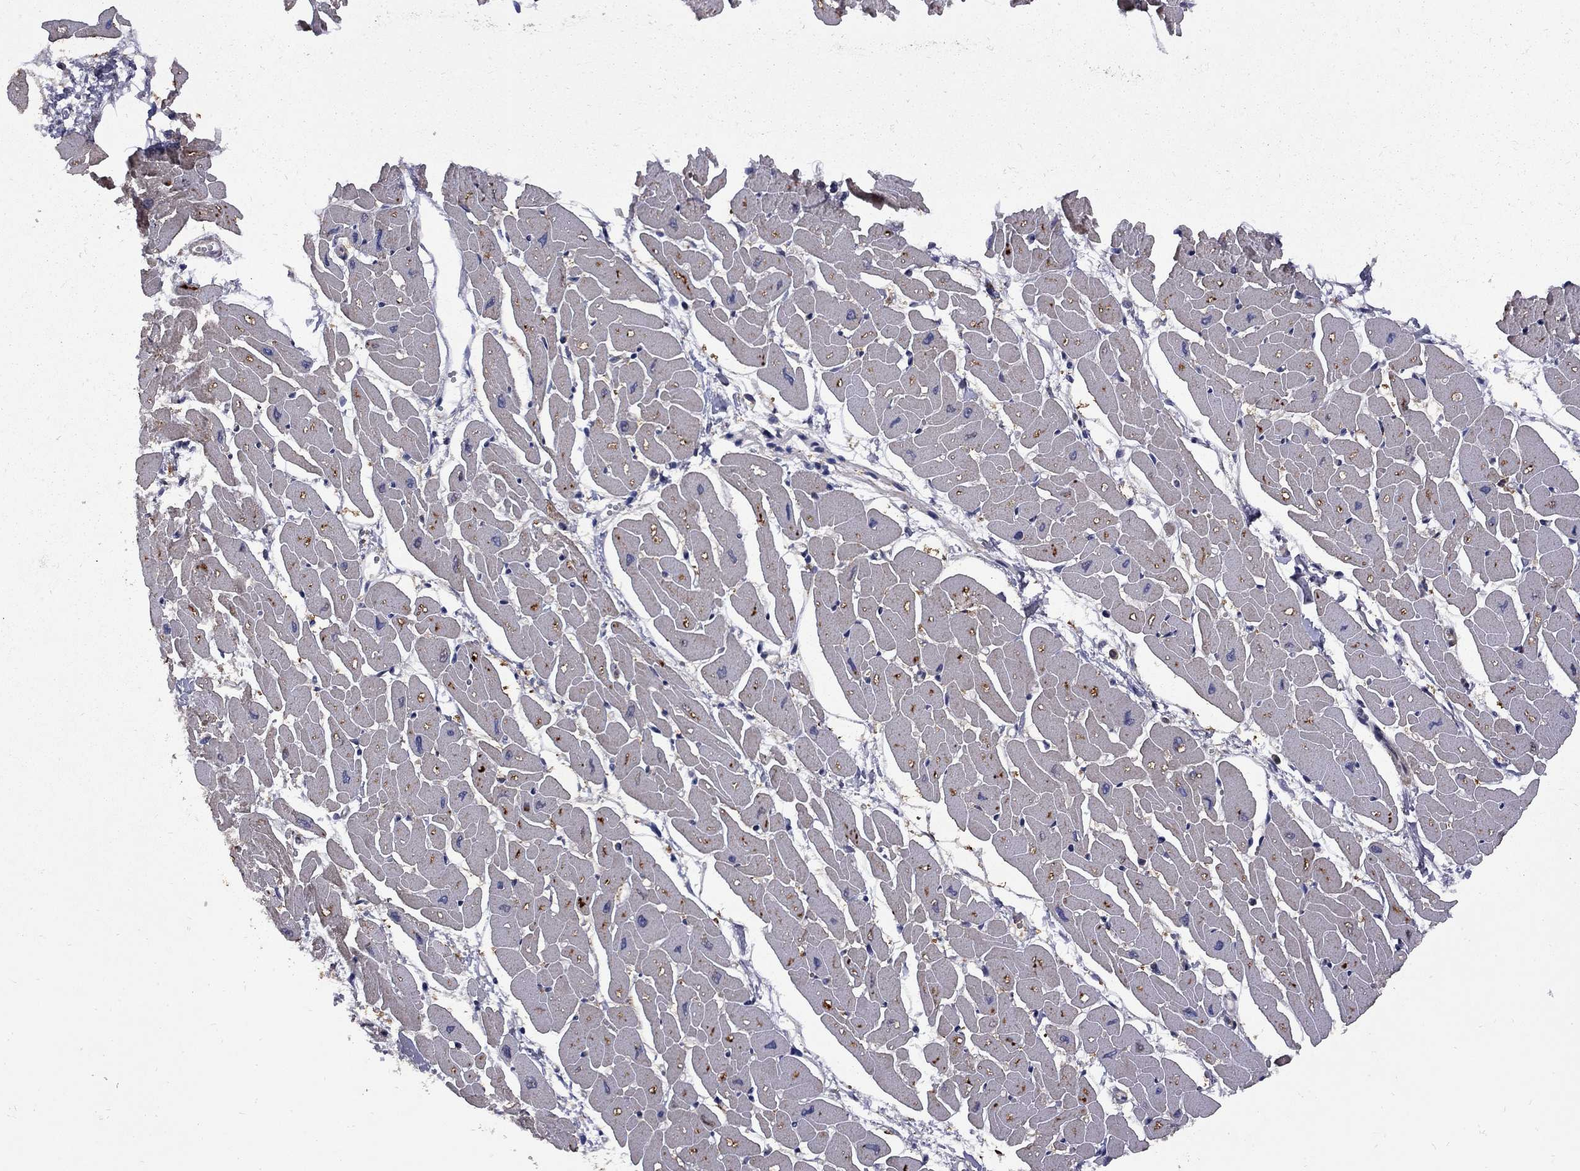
{"staining": {"intensity": "moderate", "quantity": "25%-75%", "location": "cytoplasmic/membranous"}, "tissue": "heart muscle", "cell_type": "Cardiomyocytes", "image_type": "normal", "snomed": [{"axis": "morphology", "description": "Normal tissue, NOS"}, {"axis": "topography", "description": "Heart"}], "caption": "An image of heart muscle stained for a protein reveals moderate cytoplasmic/membranous brown staining in cardiomyocytes.", "gene": "IPP", "patient": {"sex": "male", "age": 57}}